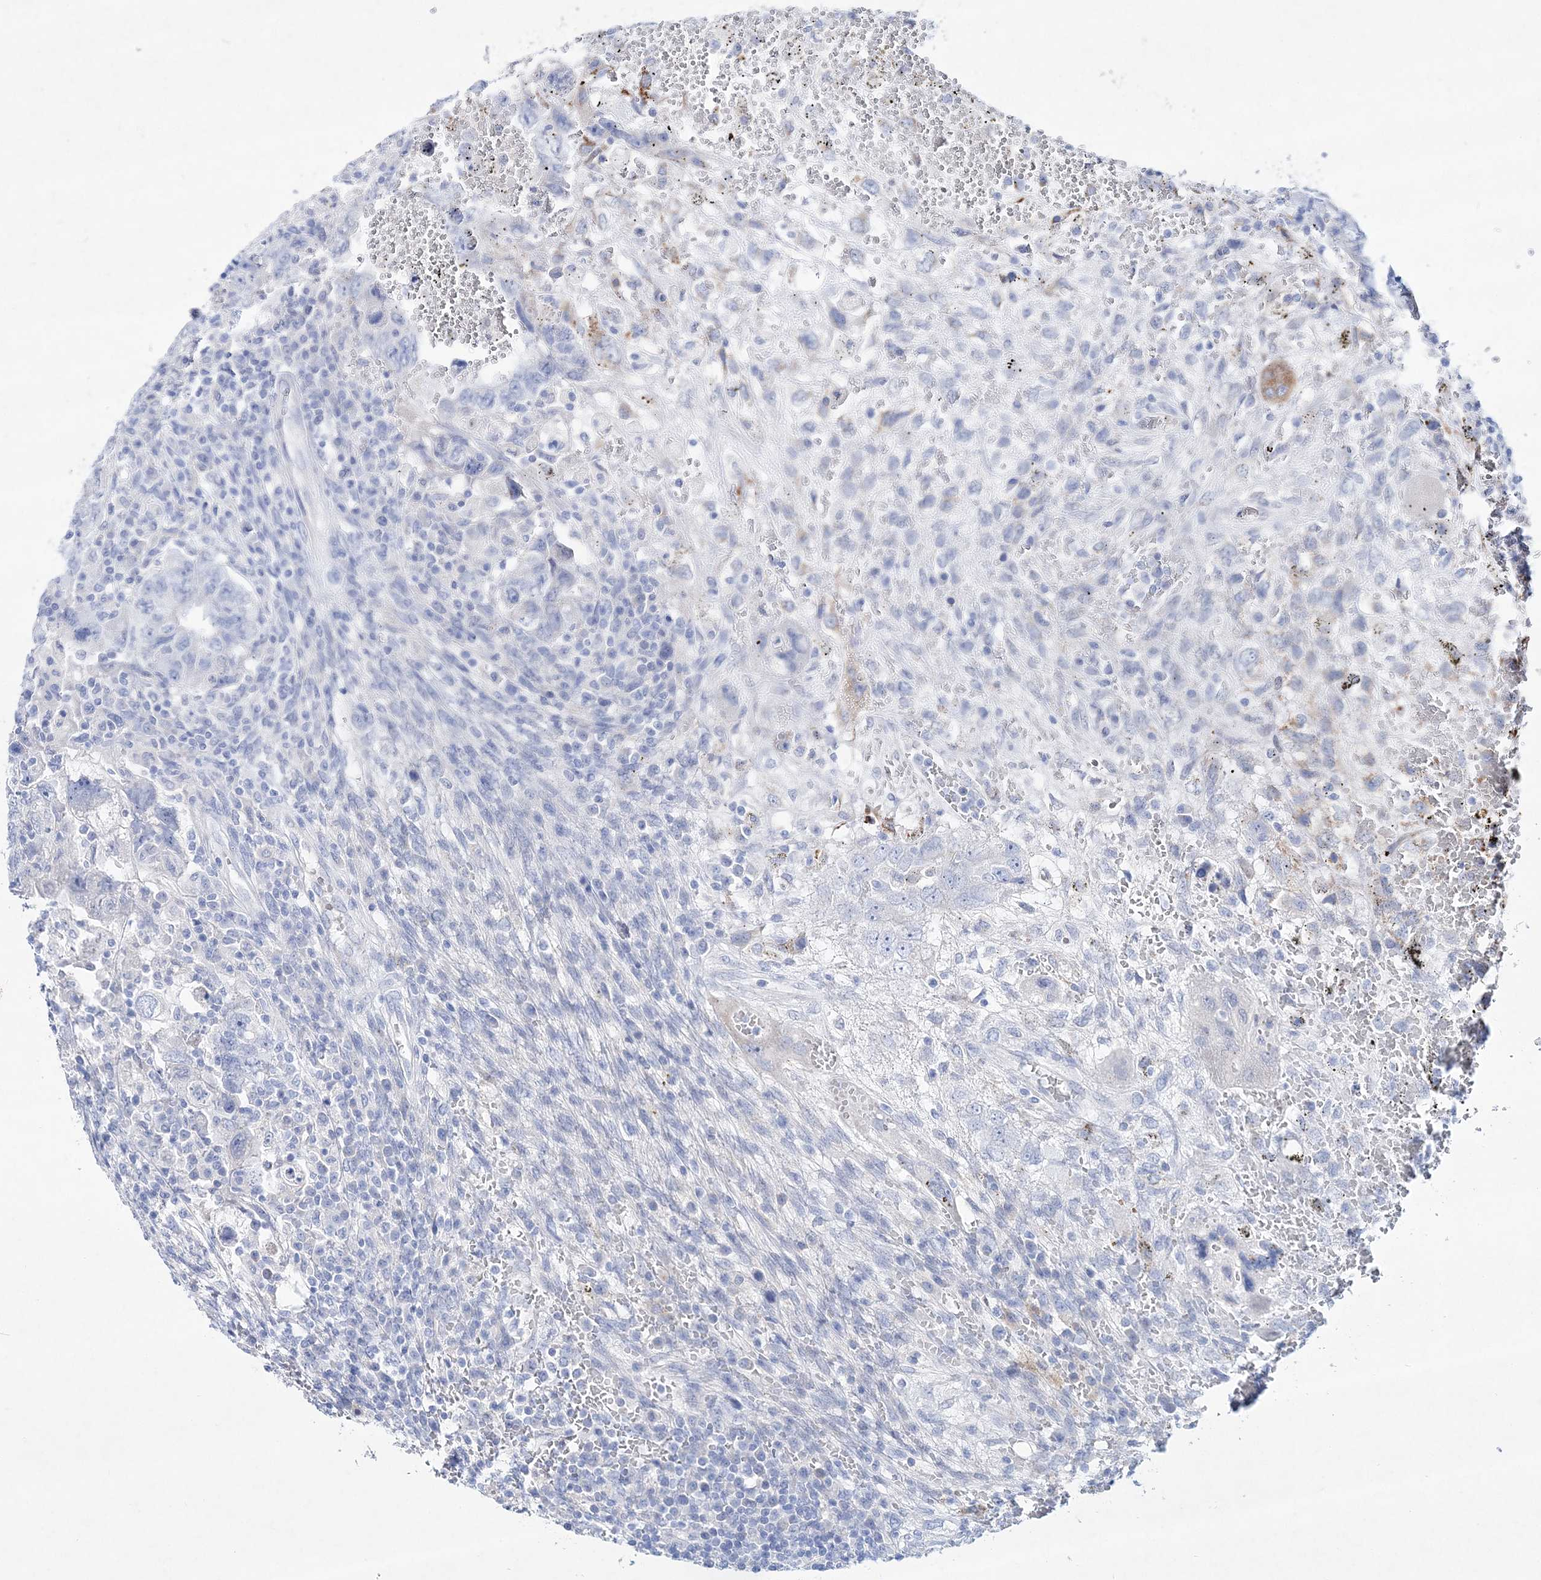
{"staining": {"intensity": "negative", "quantity": "none", "location": "none"}, "tissue": "testis cancer", "cell_type": "Tumor cells", "image_type": "cancer", "snomed": [{"axis": "morphology", "description": "Carcinoma, Embryonal, NOS"}, {"axis": "topography", "description": "Testis"}], "caption": "Tumor cells are negative for protein expression in human testis embryonal carcinoma.", "gene": "SPINK7", "patient": {"sex": "male", "age": 26}}